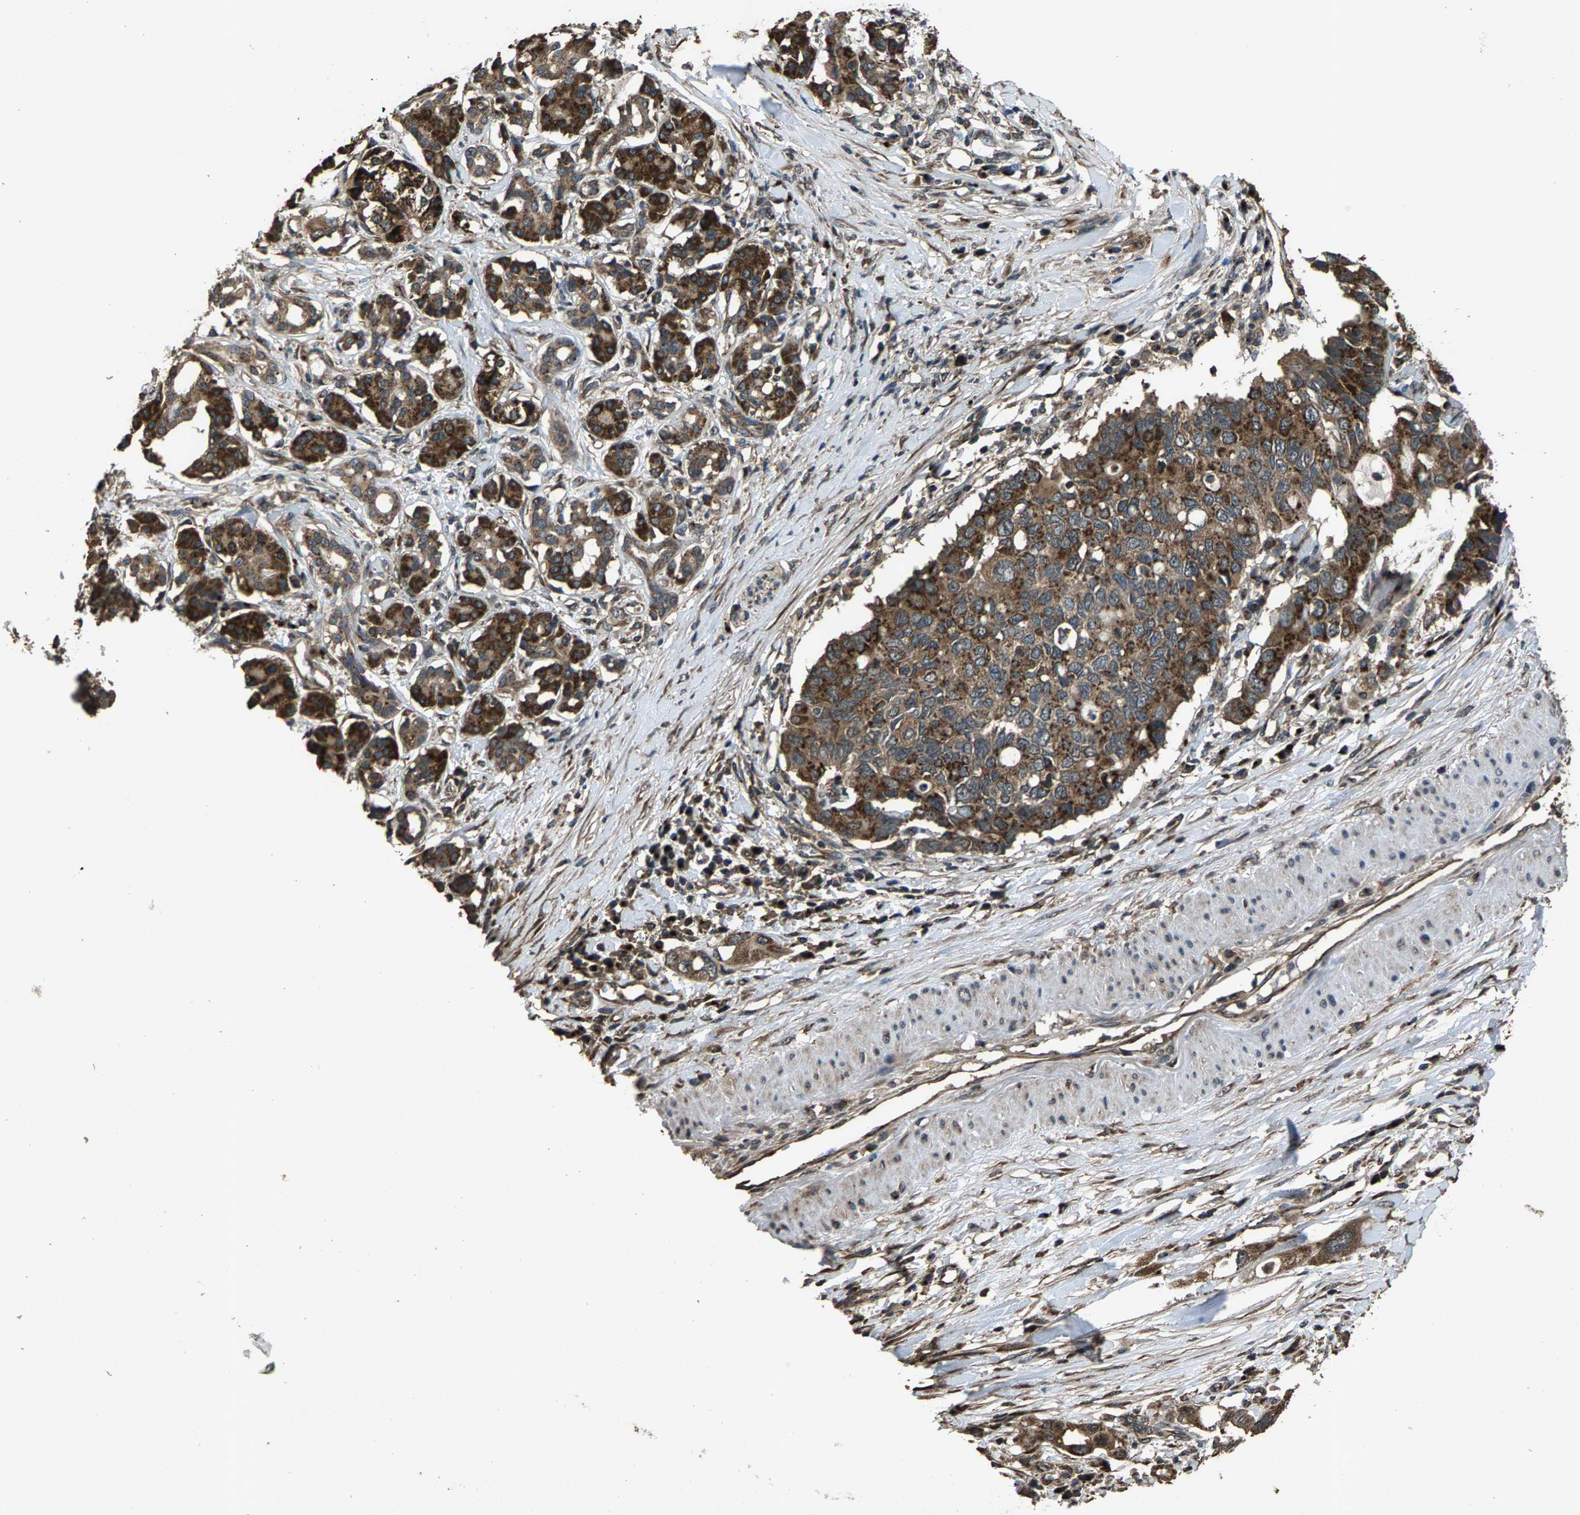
{"staining": {"intensity": "strong", "quantity": "25%-75%", "location": "cytoplasmic/membranous"}, "tissue": "pancreatic cancer", "cell_type": "Tumor cells", "image_type": "cancer", "snomed": [{"axis": "morphology", "description": "Adenocarcinoma, NOS"}, {"axis": "topography", "description": "Pancreas"}], "caption": "High-magnification brightfield microscopy of pancreatic adenocarcinoma stained with DAB (brown) and counterstained with hematoxylin (blue). tumor cells exhibit strong cytoplasmic/membranous expression is identified in approximately25%-75% of cells. (brown staining indicates protein expression, while blue staining denotes nuclei).", "gene": "SLC38A10", "patient": {"sex": "female", "age": 56}}